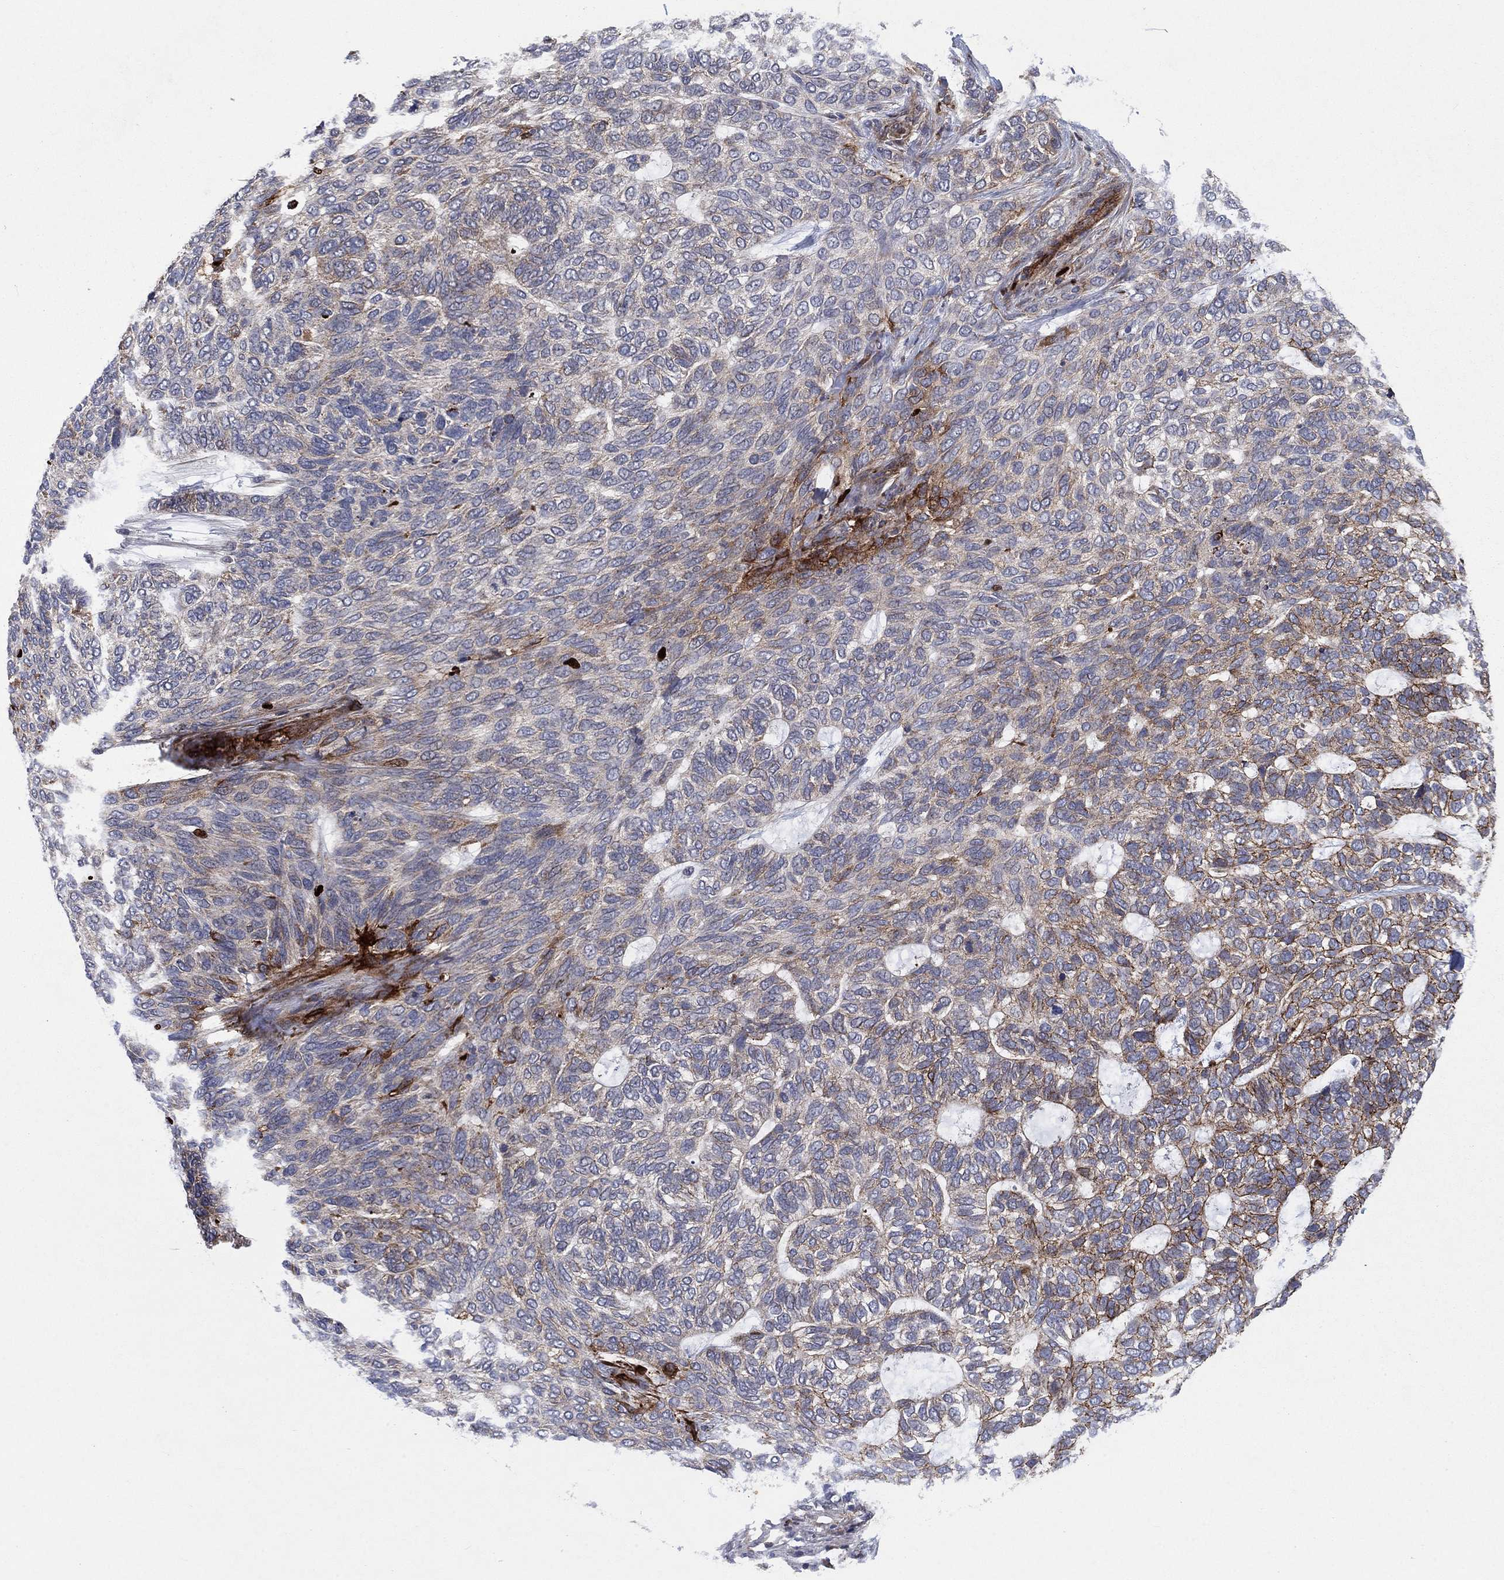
{"staining": {"intensity": "strong", "quantity": "<25%", "location": "cytoplasmic/membranous"}, "tissue": "skin cancer", "cell_type": "Tumor cells", "image_type": "cancer", "snomed": [{"axis": "morphology", "description": "Basal cell carcinoma"}, {"axis": "topography", "description": "Skin"}], "caption": "DAB immunohistochemical staining of human basal cell carcinoma (skin) reveals strong cytoplasmic/membranous protein staining in about <25% of tumor cells.", "gene": "SDC1", "patient": {"sex": "female", "age": 65}}